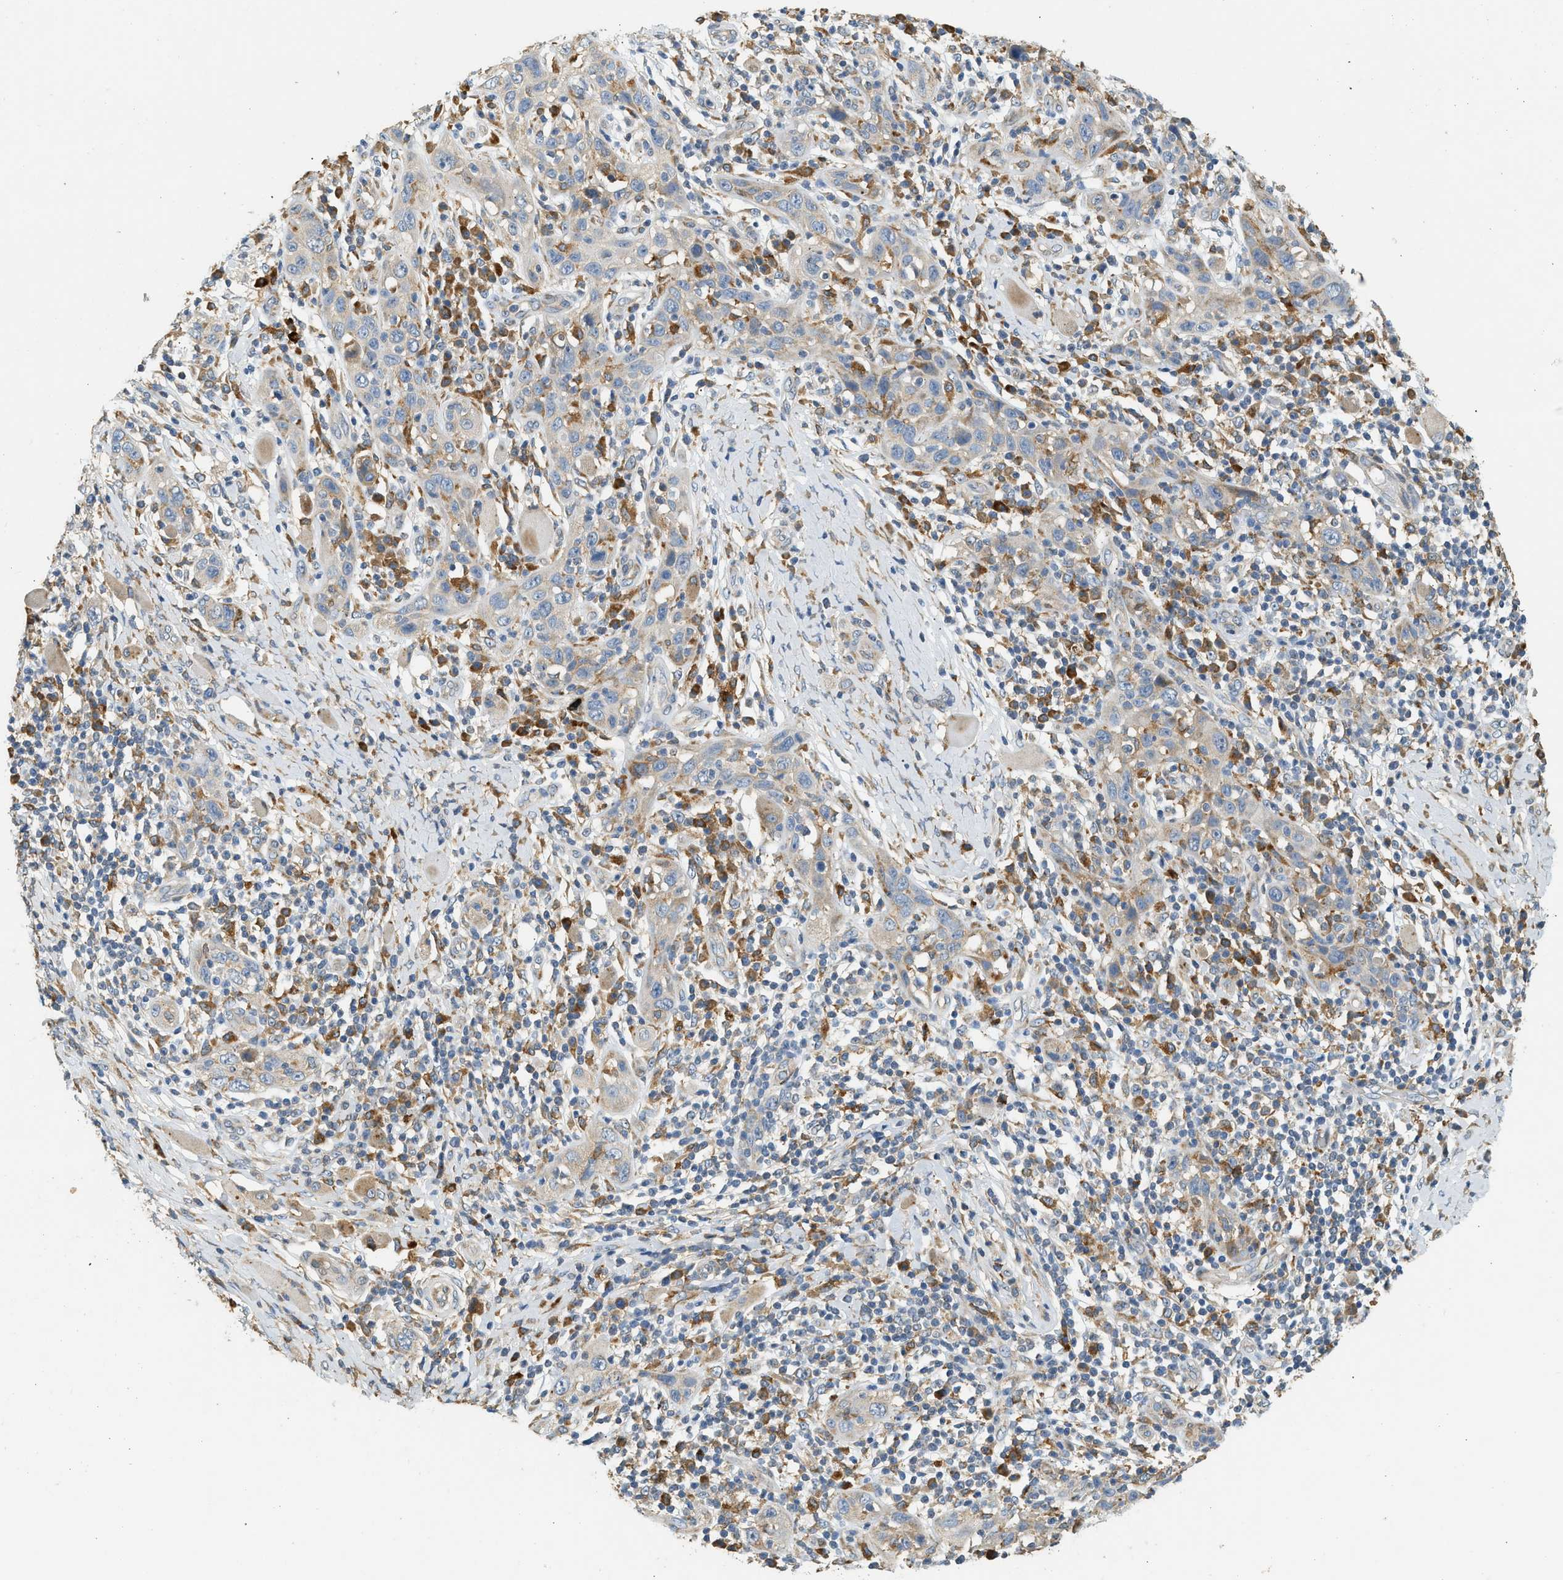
{"staining": {"intensity": "weak", "quantity": "<25%", "location": "cytoplasmic/membranous"}, "tissue": "skin cancer", "cell_type": "Tumor cells", "image_type": "cancer", "snomed": [{"axis": "morphology", "description": "Squamous cell carcinoma, NOS"}, {"axis": "topography", "description": "Skin"}], "caption": "A micrograph of human skin cancer is negative for staining in tumor cells.", "gene": "CTSB", "patient": {"sex": "female", "age": 88}}